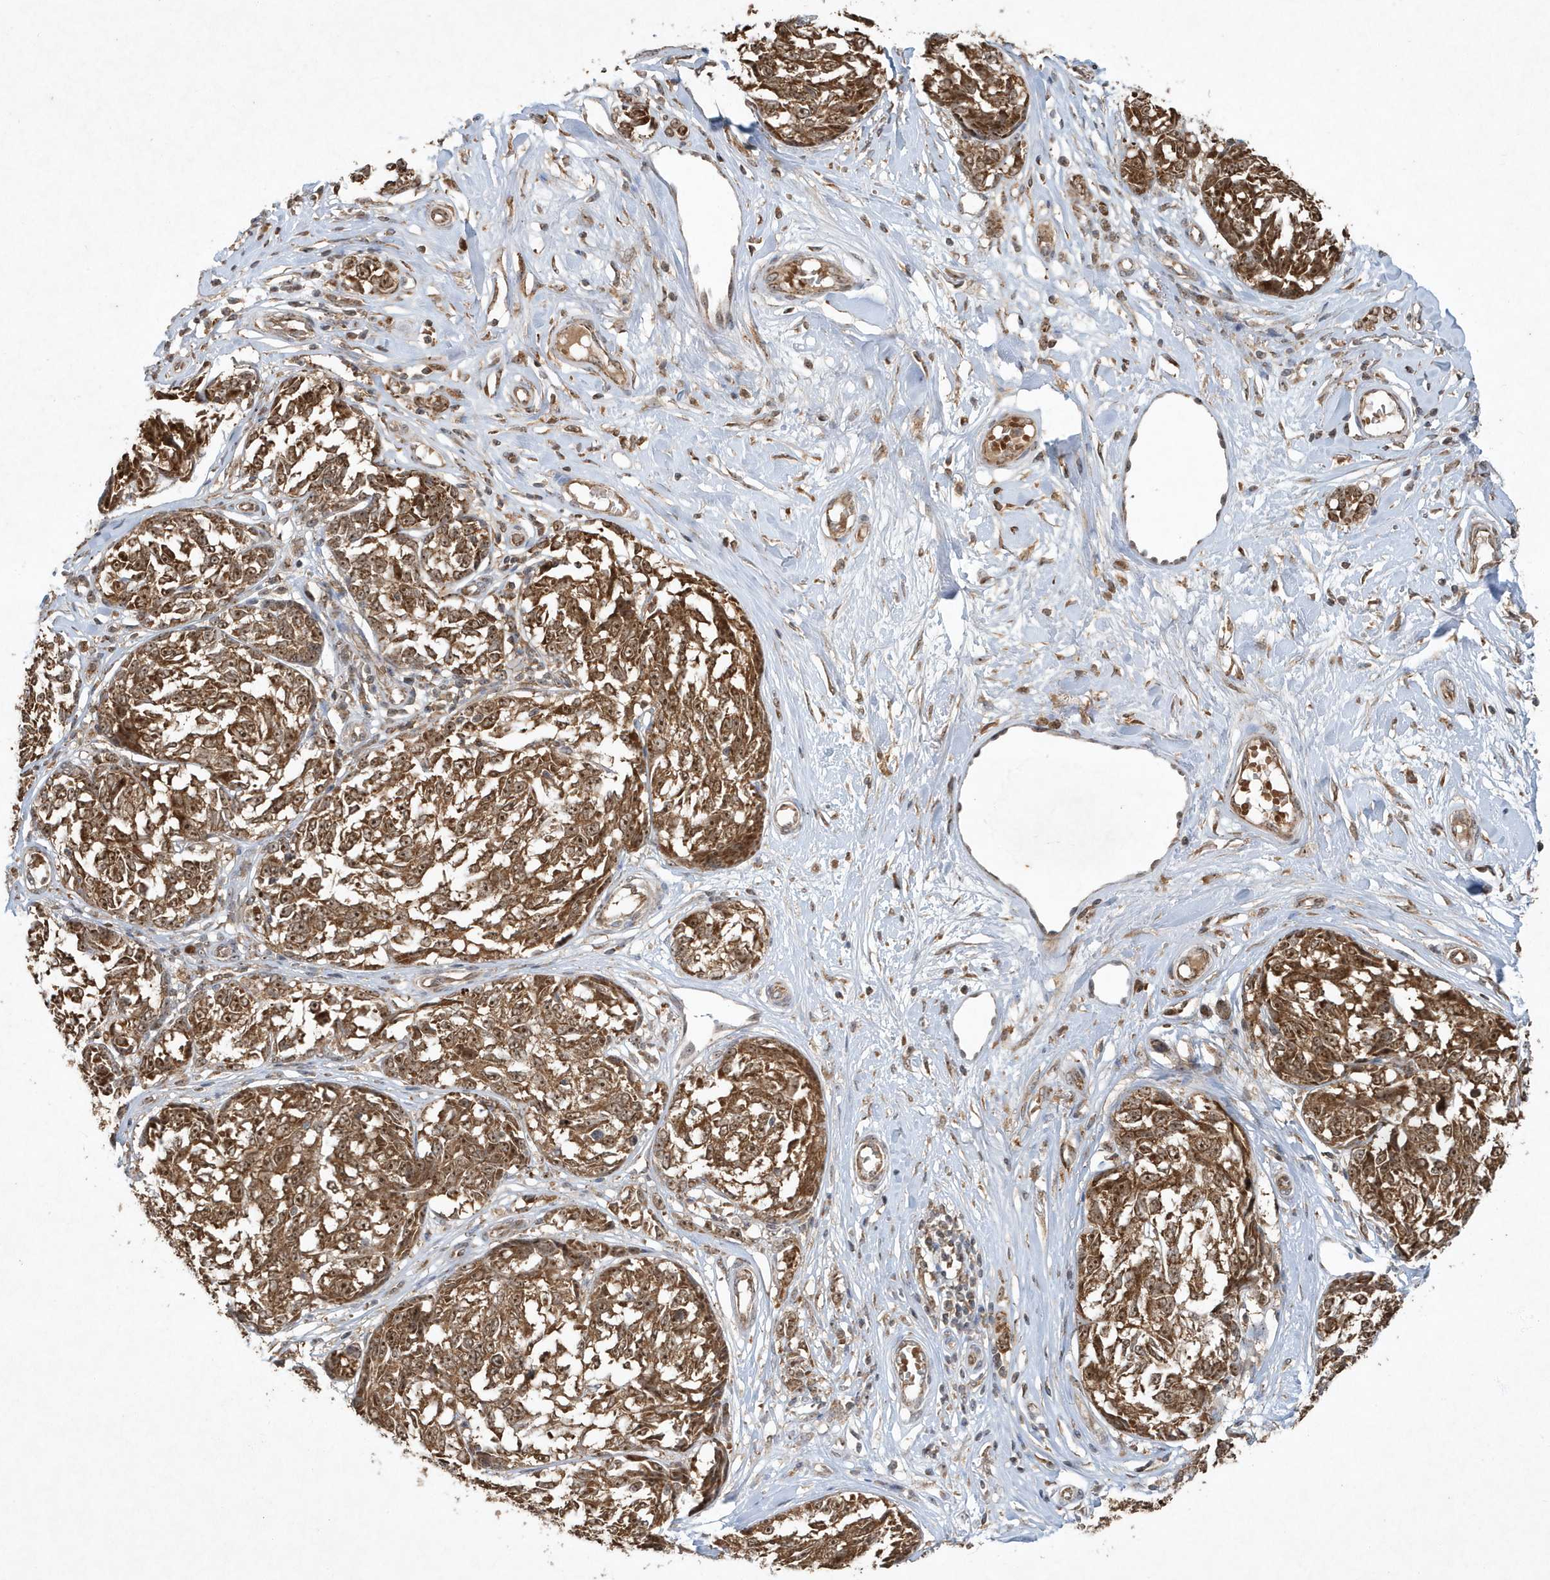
{"staining": {"intensity": "strong", "quantity": ">75%", "location": "cytoplasmic/membranous,nuclear"}, "tissue": "melanoma", "cell_type": "Tumor cells", "image_type": "cancer", "snomed": [{"axis": "morphology", "description": "Malignant melanoma, NOS"}, {"axis": "topography", "description": "Skin"}], "caption": "Immunohistochemistry histopathology image of melanoma stained for a protein (brown), which demonstrates high levels of strong cytoplasmic/membranous and nuclear positivity in approximately >75% of tumor cells.", "gene": "ABCB9", "patient": {"sex": "female", "age": 64}}